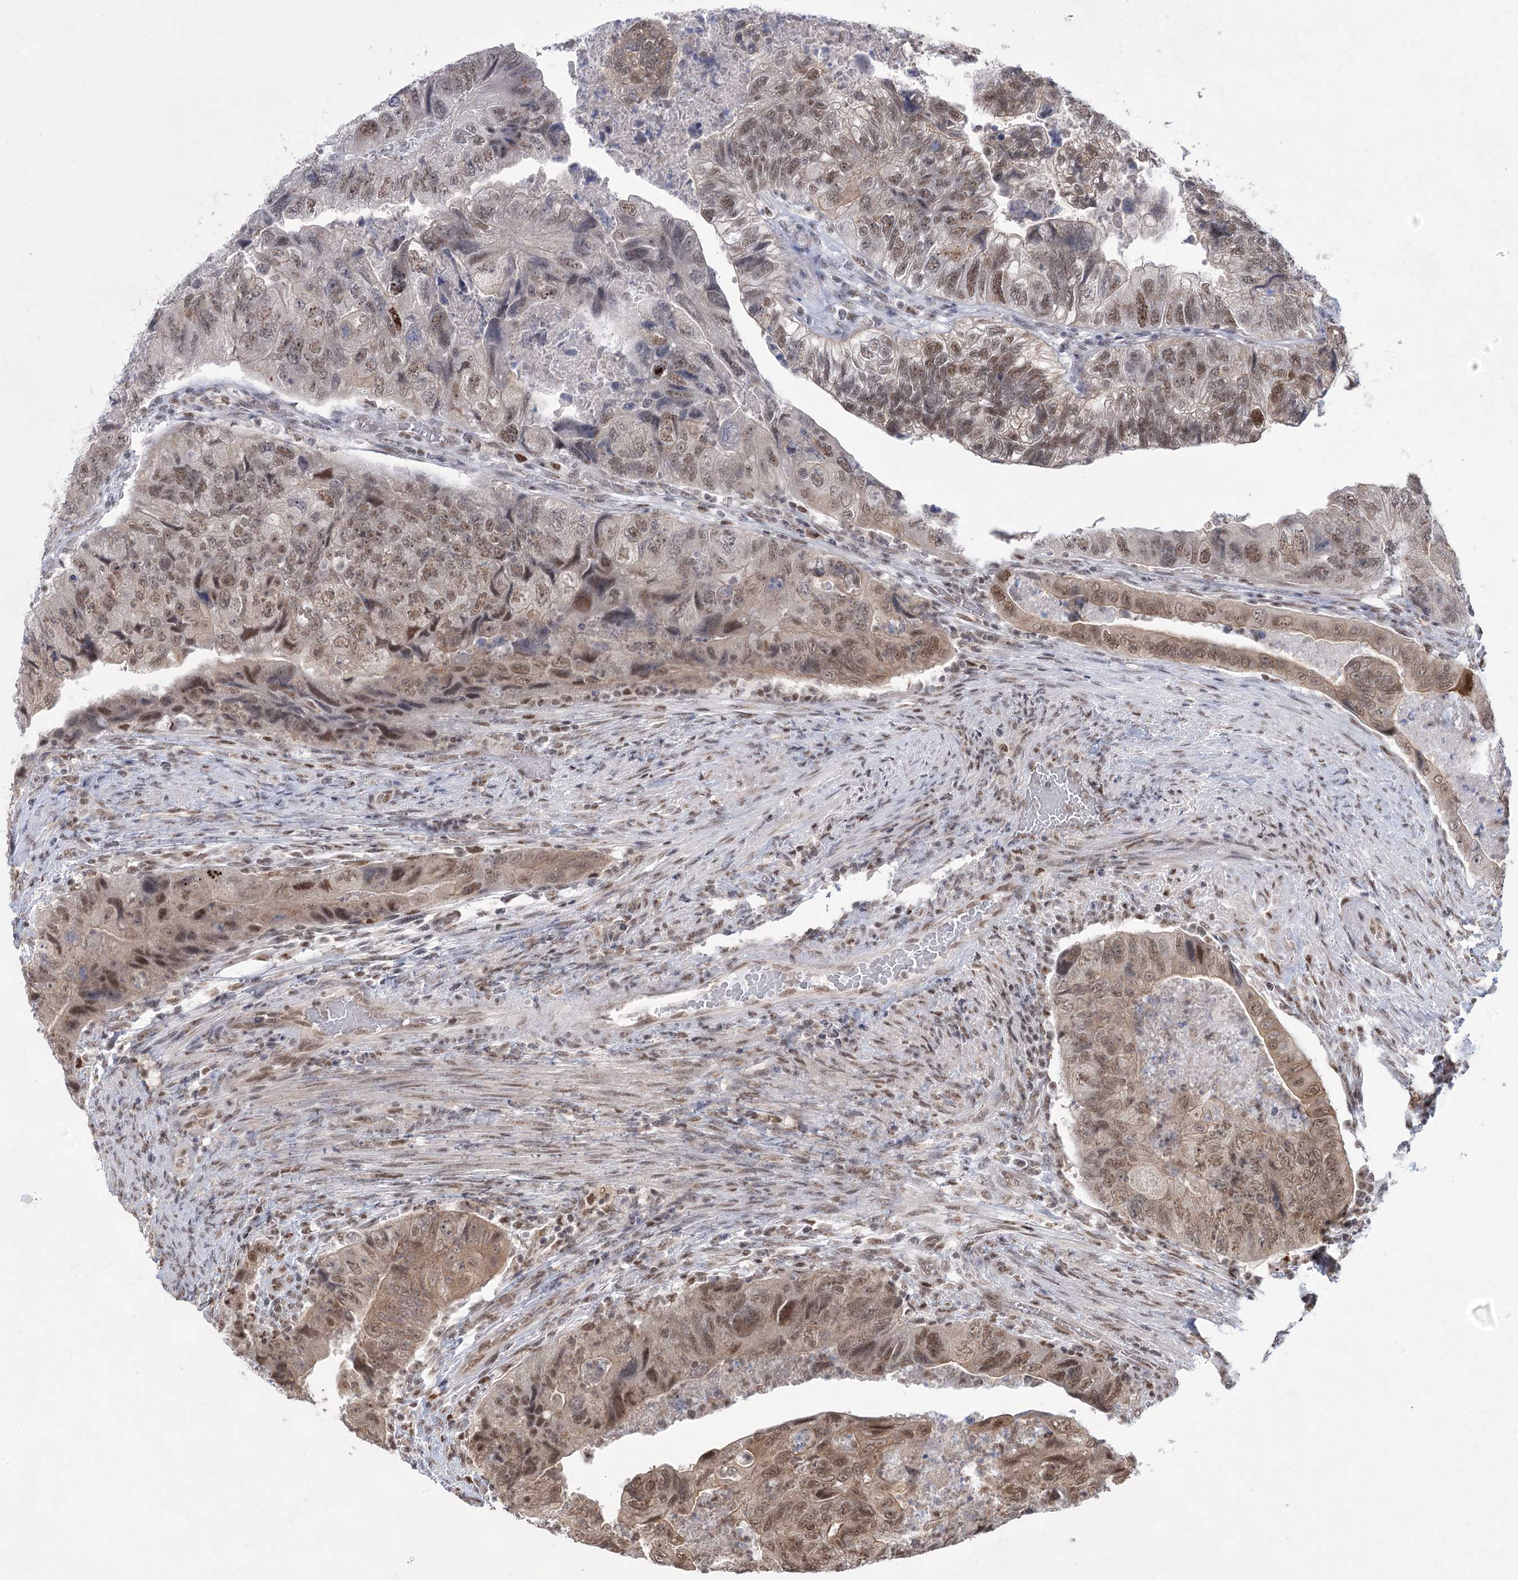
{"staining": {"intensity": "moderate", "quantity": ">75%", "location": "nuclear"}, "tissue": "colorectal cancer", "cell_type": "Tumor cells", "image_type": "cancer", "snomed": [{"axis": "morphology", "description": "Adenocarcinoma, NOS"}, {"axis": "topography", "description": "Rectum"}], "caption": "Immunohistochemical staining of human colorectal cancer exhibits moderate nuclear protein positivity in about >75% of tumor cells.", "gene": "ZCCHC8", "patient": {"sex": "male", "age": 63}}